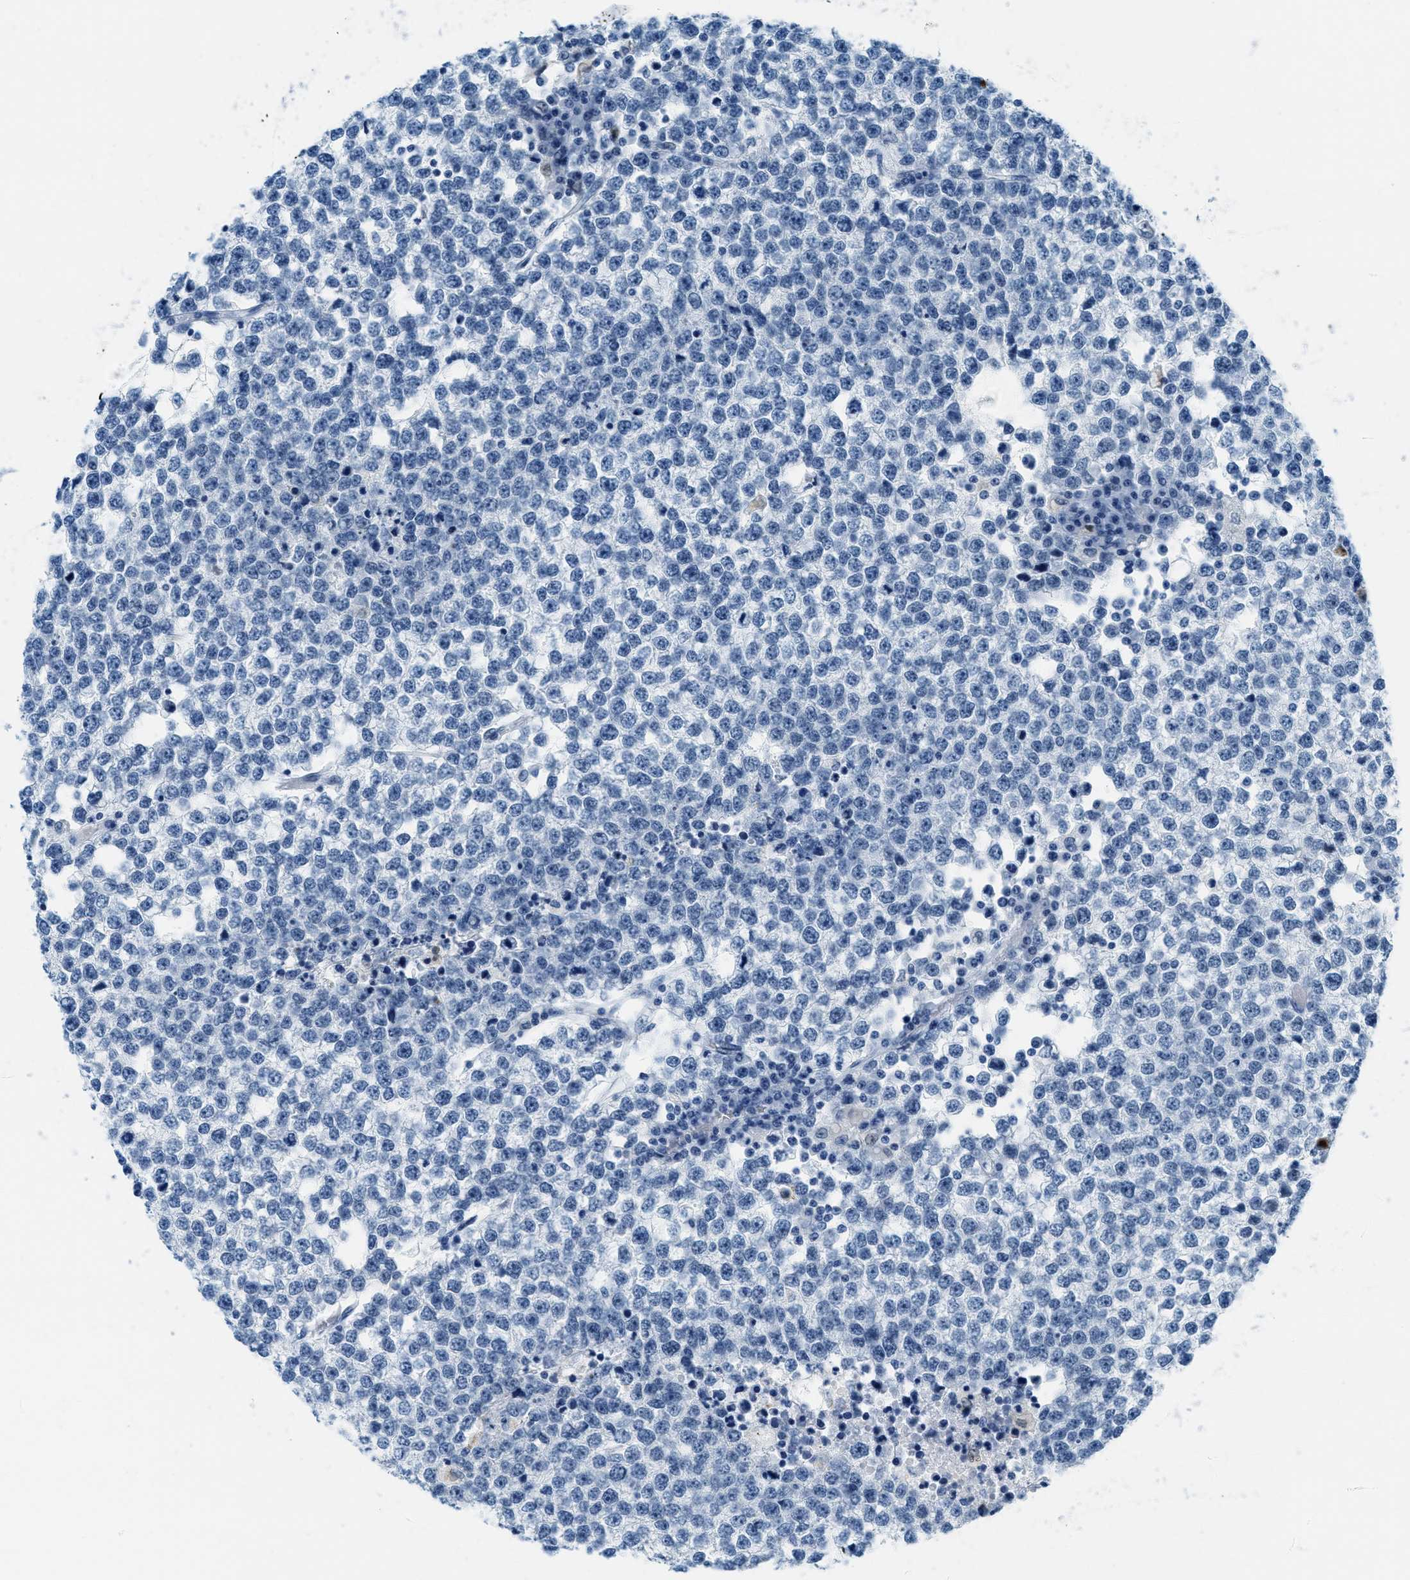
{"staining": {"intensity": "negative", "quantity": "none", "location": "none"}, "tissue": "testis cancer", "cell_type": "Tumor cells", "image_type": "cancer", "snomed": [{"axis": "morphology", "description": "Seminoma, NOS"}, {"axis": "topography", "description": "Testis"}], "caption": "DAB immunohistochemical staining of testis cancer reveals no significant staining in tumor cells.", "gene": "PLA2G2A", "patient": {"sex": "male", "age": 65}}